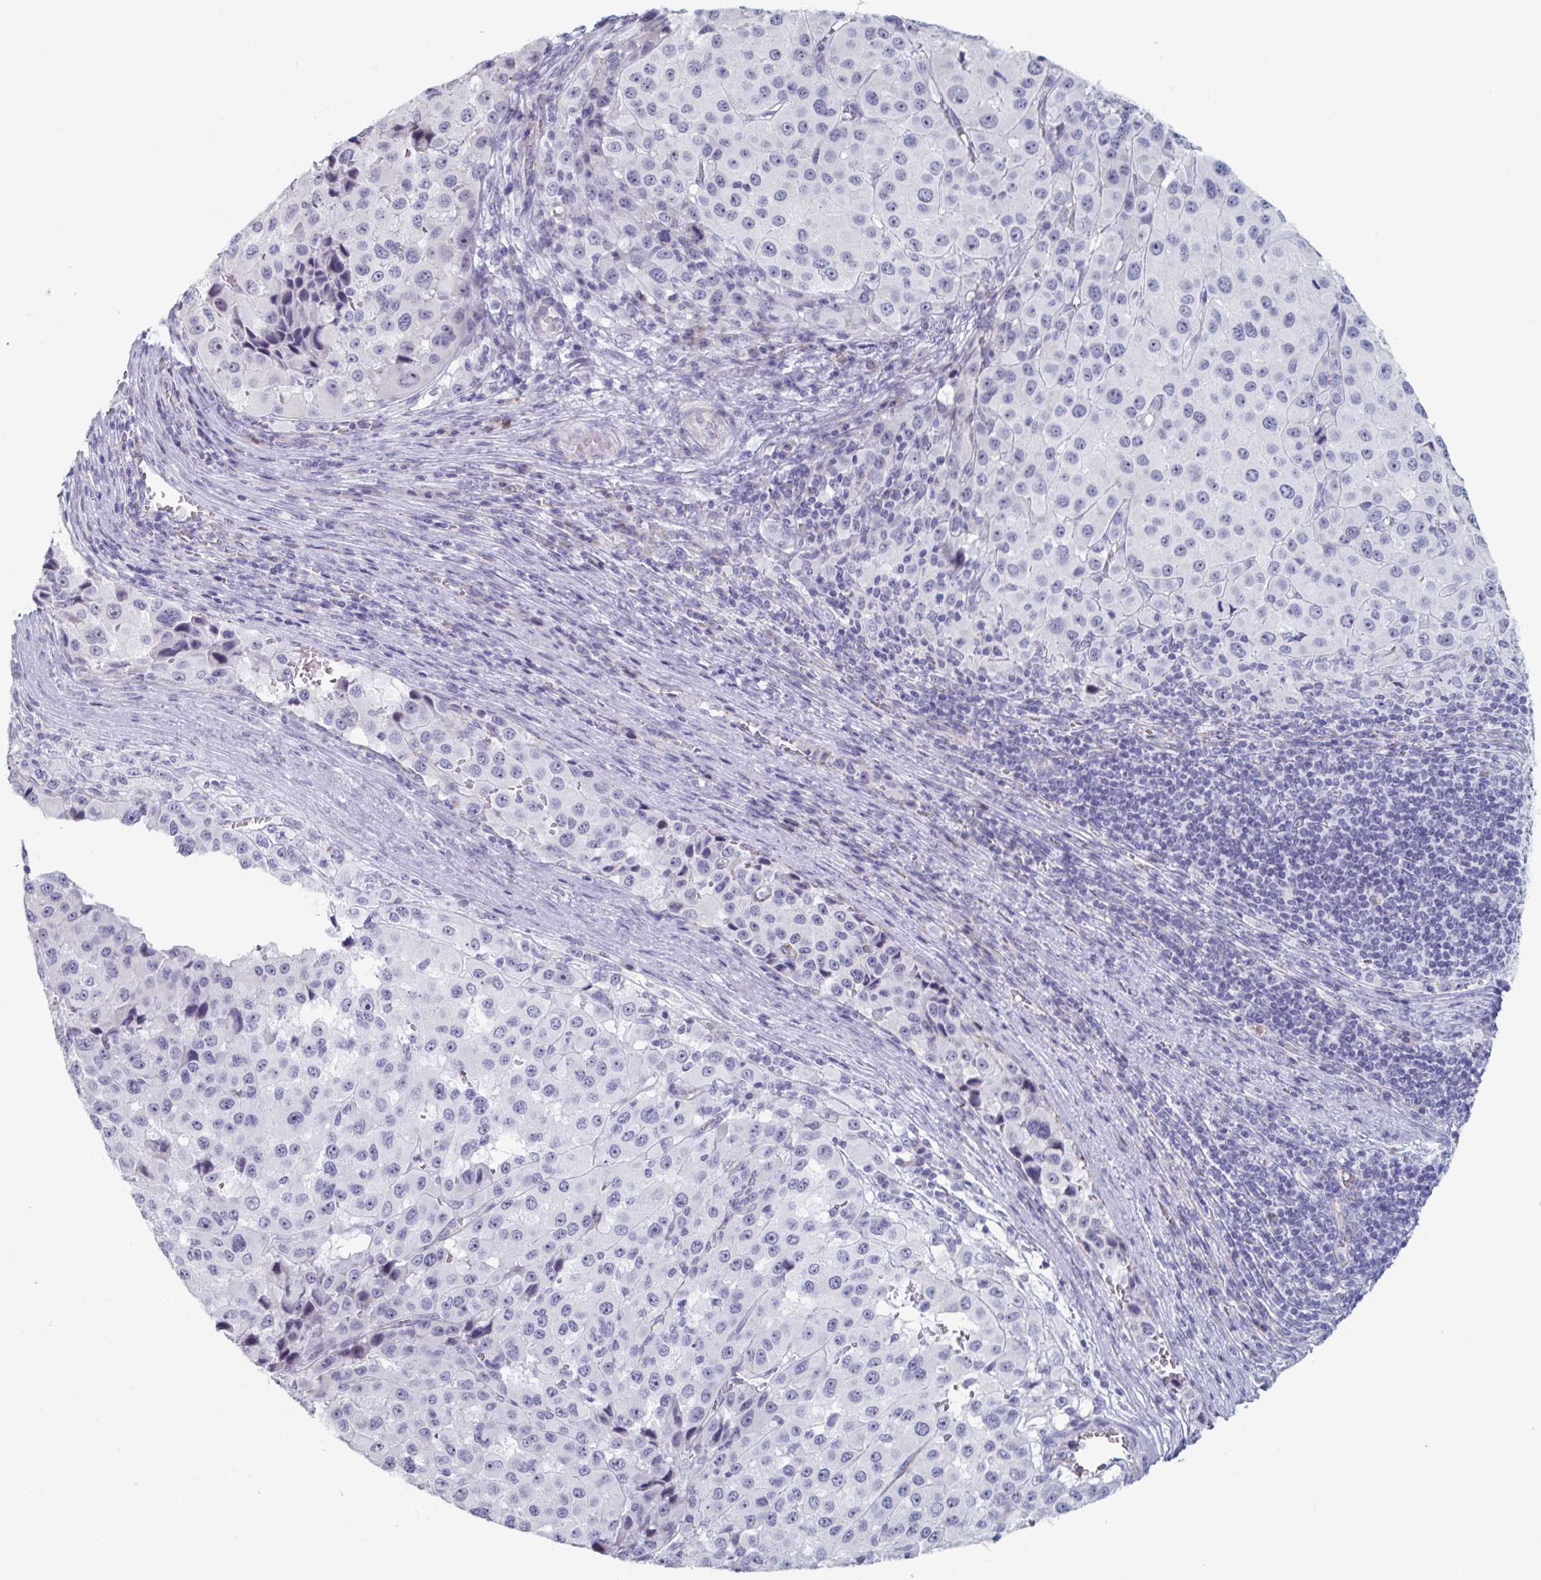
{"staining": {"intensity": "negative", "quantity": "none", "location": "none"}, "tissue": "melanoma", "cell_type": "Tumor cells", "image_type": "cancer", "snomed": [{"axis": "morphology", "description": "Malignant melanoma, Metastatic site"}, {"axis": "topography", "description": "Lymph node"}], "caption": "Tumor cells show no significant expression in malignant melanoma (metastatic site). (Stains: DAB (3,3'-diaminobenzidine) immunohistochemistry (IHC) with hematoxylin counter stain, Microscopy: brightfield microscopy at high magnification).", "gene": "FOXA1", "patient": {"sex": "female", "age": 65}}